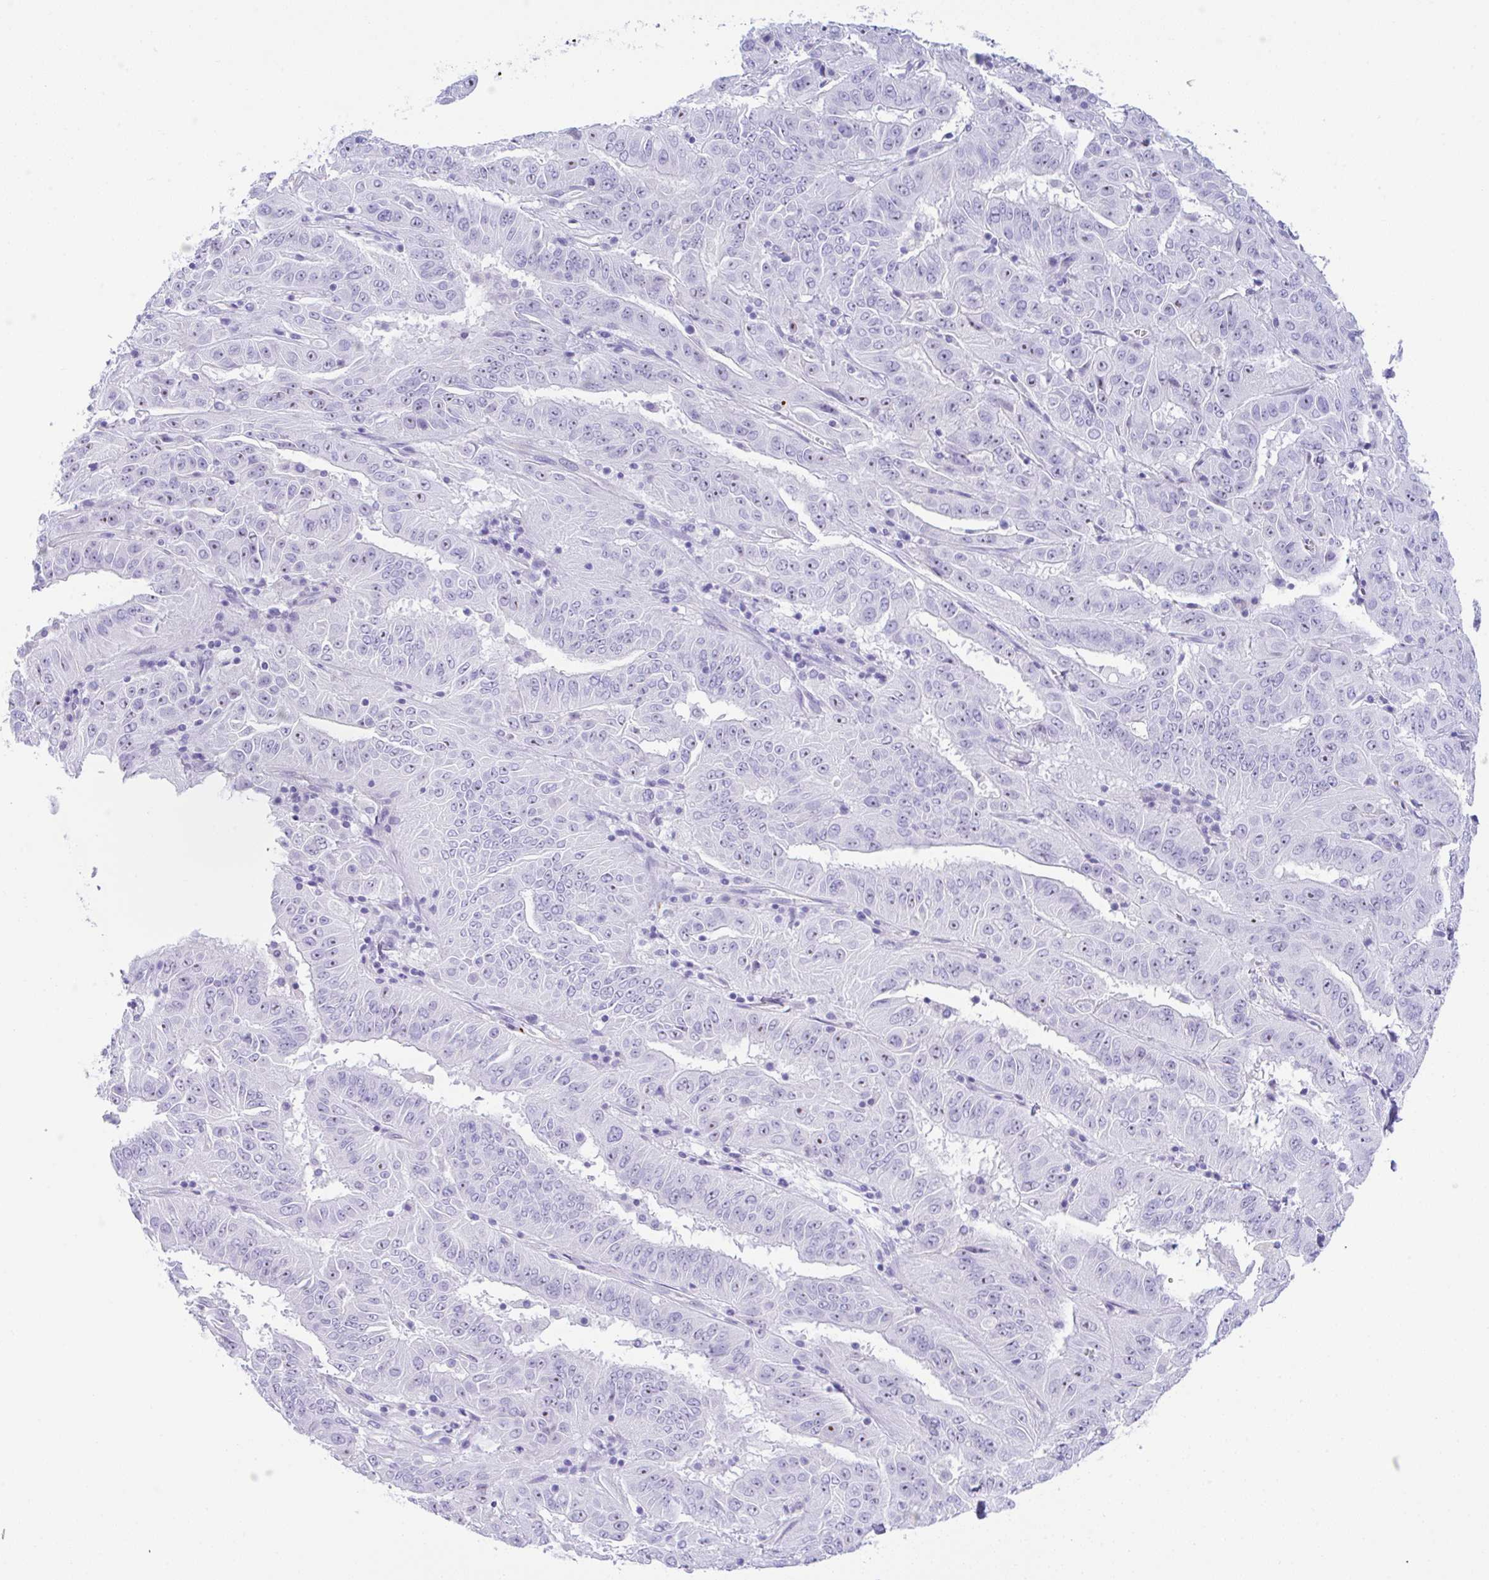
{"staining": {"intensity": "negative", "quantity": "none", "location": "none"}, "tissue": "pancreatic cancer", "cell_type": "Tumor cells", "image_type": "cancer", "snomed": [{"axis": "morphology", "description": "Adenocarcinoma, NOS"}, {"axis": "topography", "description": "Pancreas"}], "caption": "Pancreatic adenocarcinoma stained for a protein using immunohistochemistry displays no positivity tumor cells.", "gene": "NDUFAF8", "patient": {"sex": "male", "age": 63}}